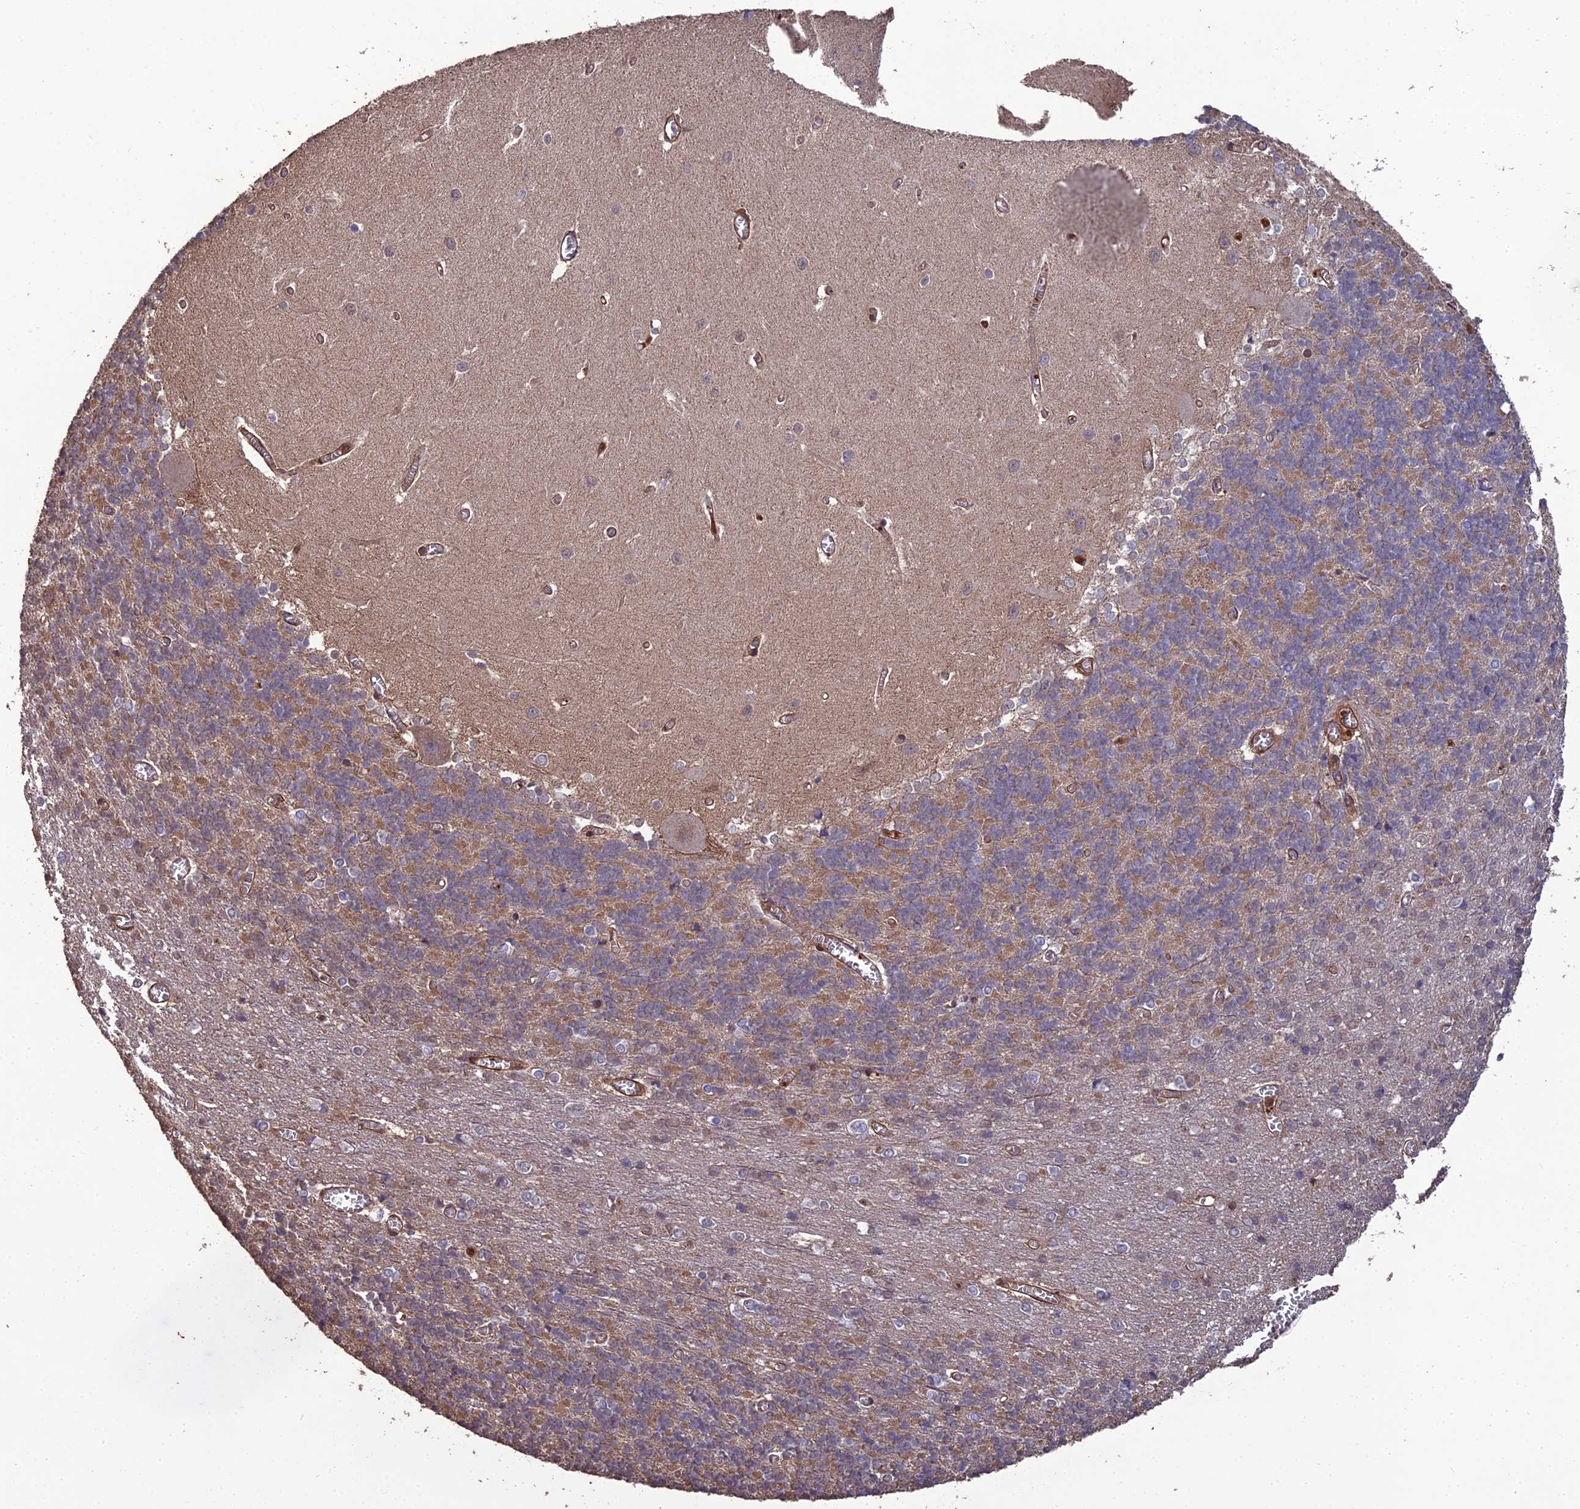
{"staining": {"intensity": "moderate", "quantity": "25%-75%", "location": "cytoplasmic/membranous"}, "tissue": "cerebellum", "cell_type": "Cells in granular layer", "image_type": "normal", "snomed": [{"axis": "morphology", "description": "Normal tissue, NOS"}, {"axis": "topography", "description": "Cerebellum"}], "caption": "Immunohistochemical staining of benign human cerebellum demonstrates moderate cytoplasmic/membranous protein positivity in about 25%-75% of cells in granular layer.", "gene": "ATP6V0A2", "patient": {"sex": "male", "age": 37}}